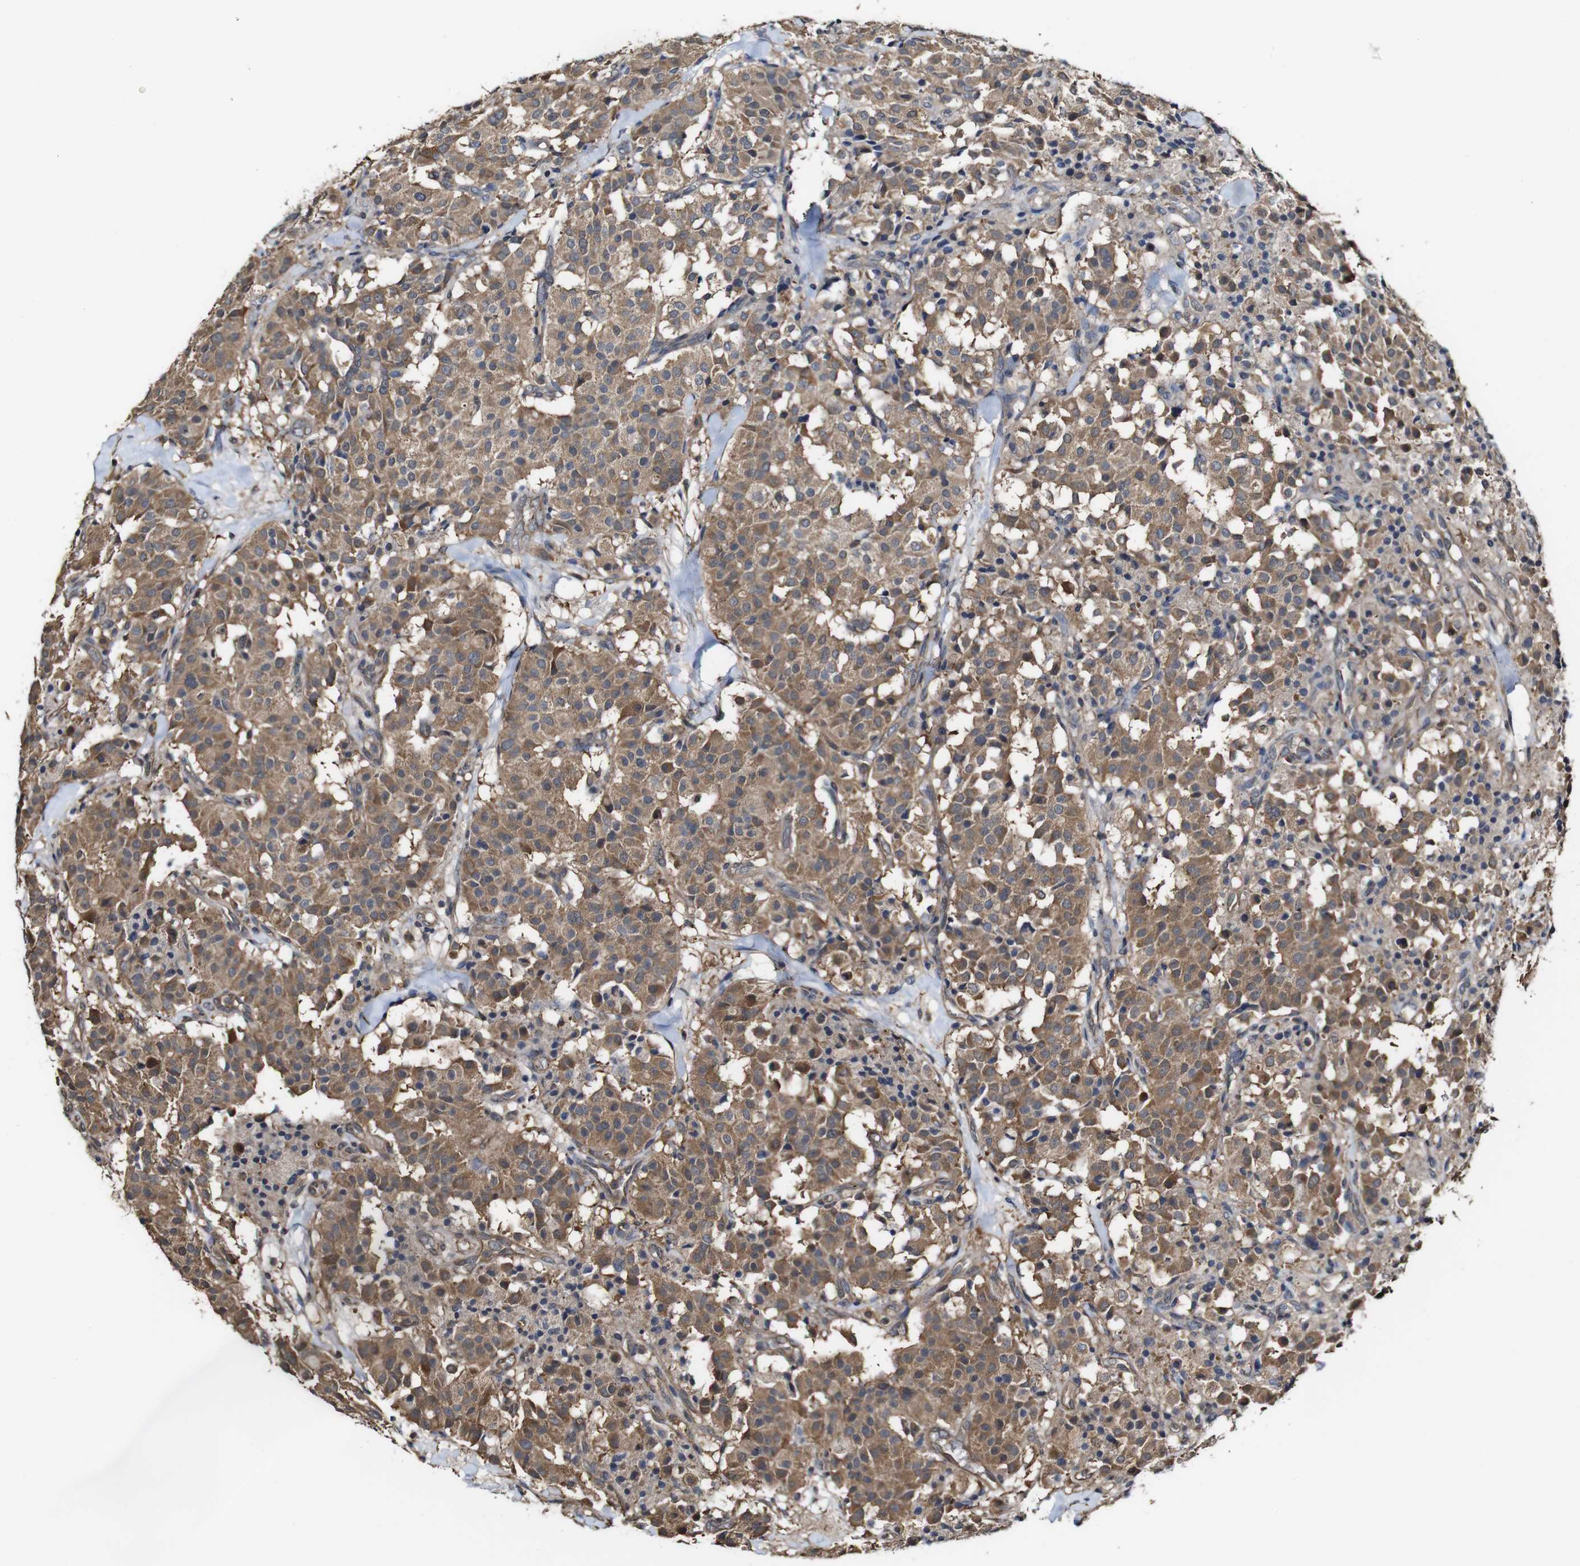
{"staining": {"intensity": "moderate", "quantity": ">75%", "location": "cytoplasmic/membranous"}, "tissue": "carcinoid", "cell_type": "Tumor cells", "image_type": "cancer", "snomed": [{"axis": "morphology", "description": "Carcinoid, malignant, NOS"}, {"axis": "topography", "description": "Lung"}], "caption": "Protein expression analysis of carcinoid (malignant) demonstrates moderate cytoplasmic/membranous staining in about >75% of tumor cells.", "gene": "PTPRR", "patient": {"sex": "male", "age": 30}}